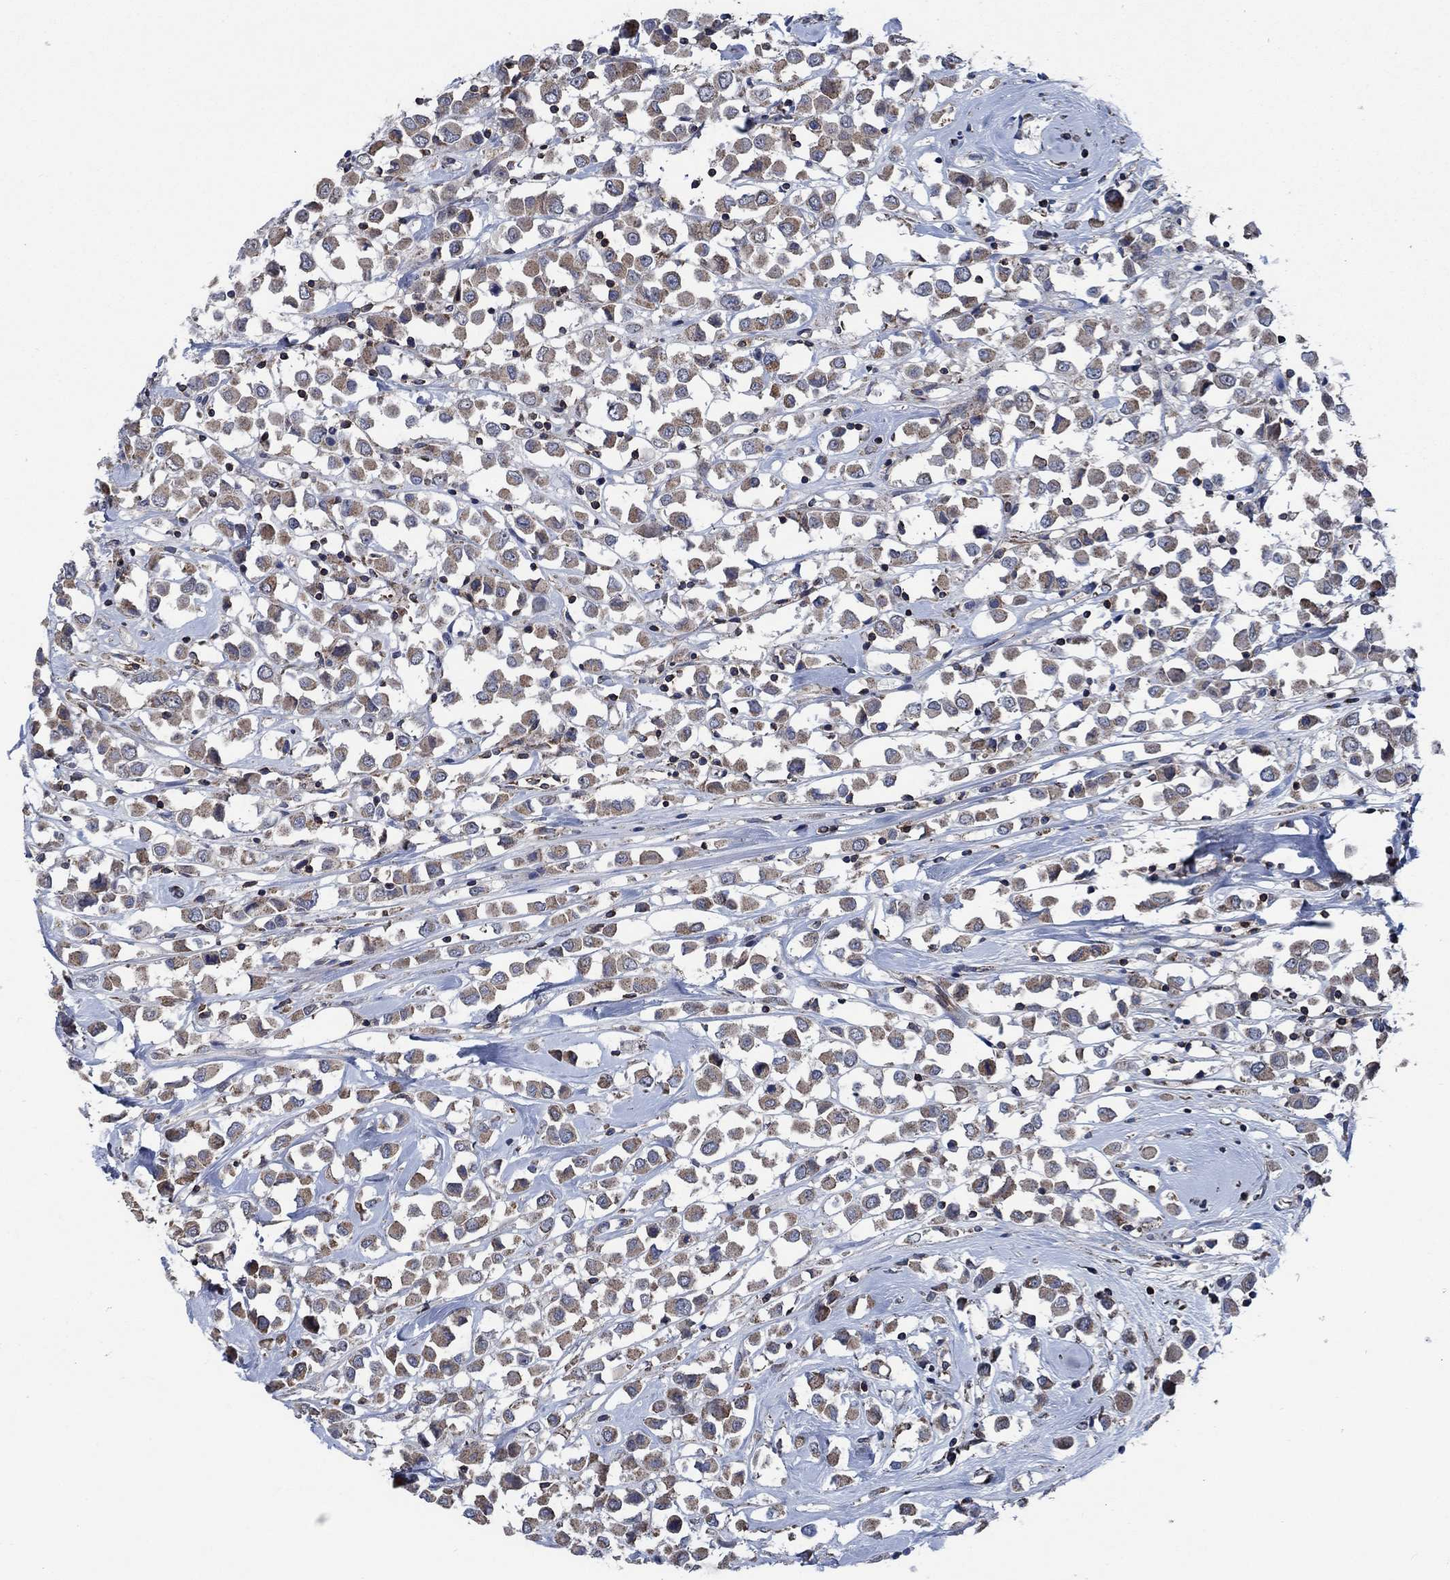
{"staining": {"intensity": "moderate", "quantity": ">75%", "location": "cytoplasmic/membranous"}, "tissue": "breast cancer", "cell_type": "Tumor cells", "image_type": "cancer", "snomed": [{"axis": "morphology", "description": "Duct carcinoma"}, {"axis": "topography", "description": "Breast"}], "caption": "Tumor cells show medium levels of moderate cytoplasmic/membranous expression in about >75% of cells in human breast cancer.", "gene": "STXBP6", "patient": {"sex": "female", "age": 61}}